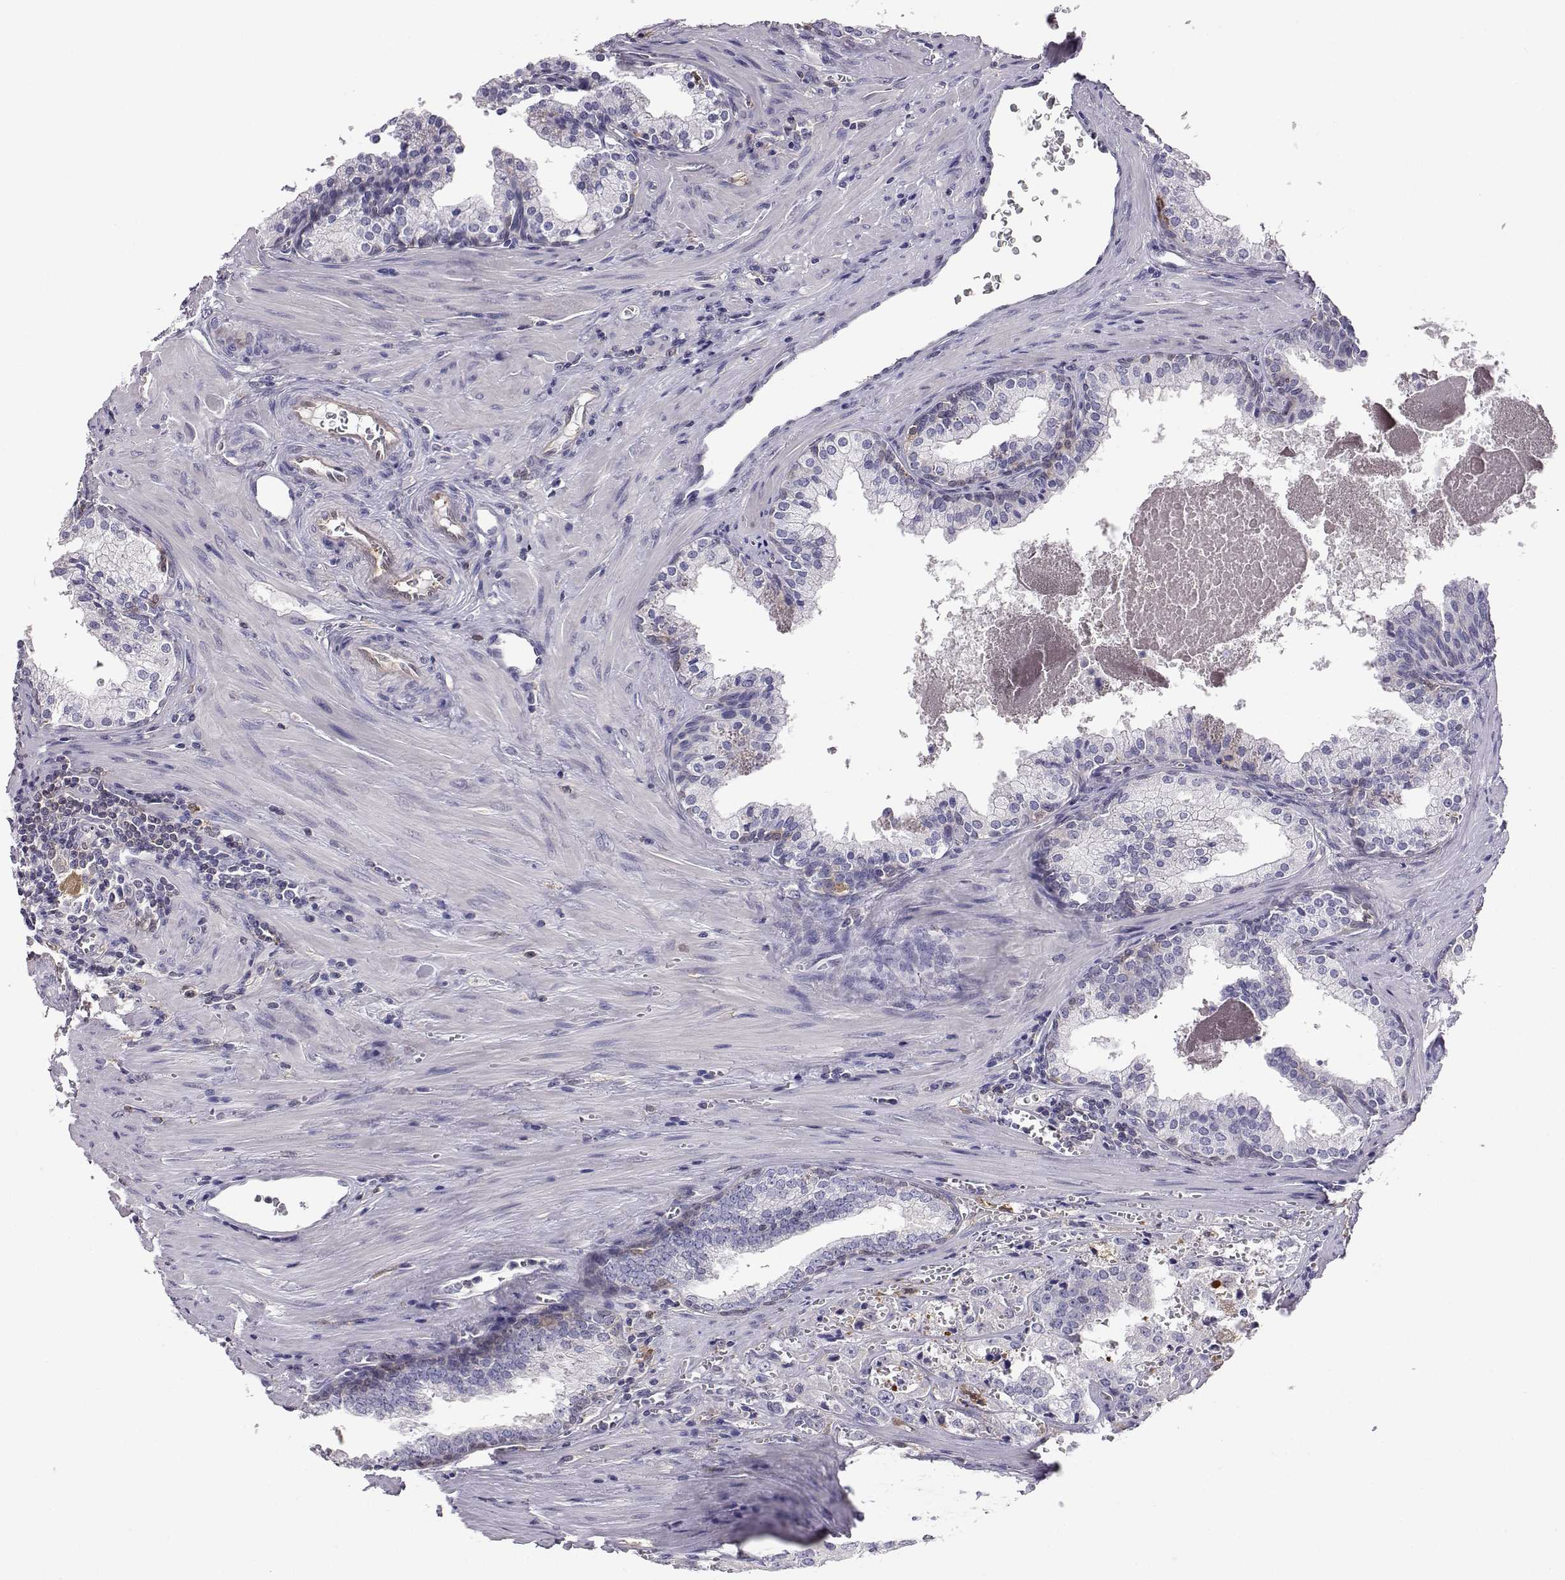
{"staining": {"intensity": "negative", "quantity": "none", "location": "none"}, "tissue": "prostate cancer", "cell_type": "Tumor cells", "image_type": "cancer", "snomed": [{"axis": "morphology", "description": "Adenocarcinoma, High grade"}, {"axis": "topography", "description": "Prostate"}], "caption": "High power microscopy histopathology image of an immunohistochemistry (IHC) histopathology image of prostate cancer, revealing no significant staining in tumor cells.", "gene": "AKR1B1", "patient": {"sex": "male", "age": 68}}